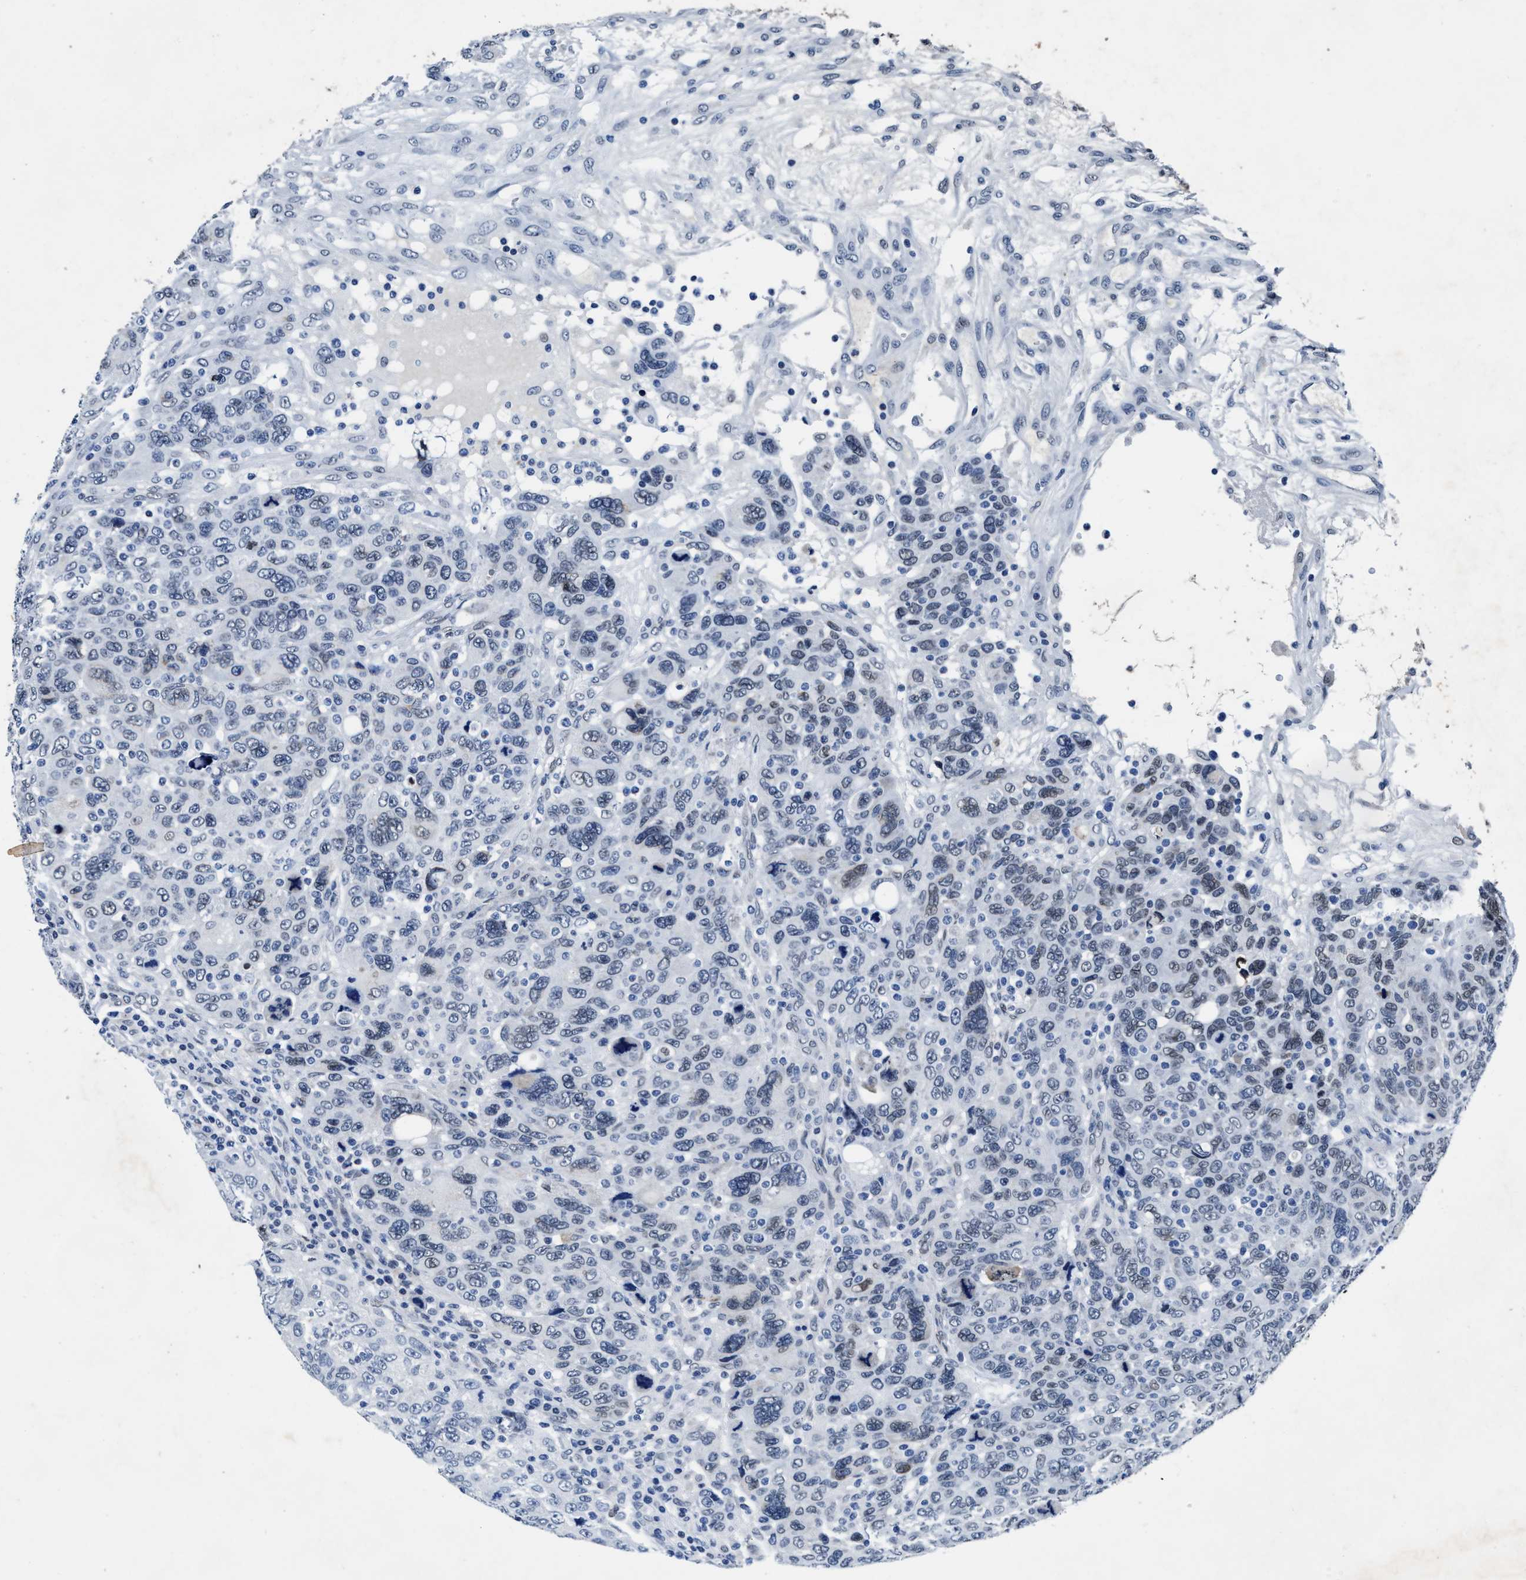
{"staining": {"intensity": "weak", "quantity": "<25%", "location": "nuclear"}, "tissue": "breast cancer", "cell_type": "Tumor cells", "image_type": "cancer", "snomed": [{"axis": "morphology", "description": "Duct carcinoma"}, {"axis": "topography", "description": "Breast"}], "caption": "The histopathology image shows no staining of tumor cells in breast cancer (intraductal carcinoma).", "gene": "UBN2", "patient": {"sex": "female", "age": 37}}